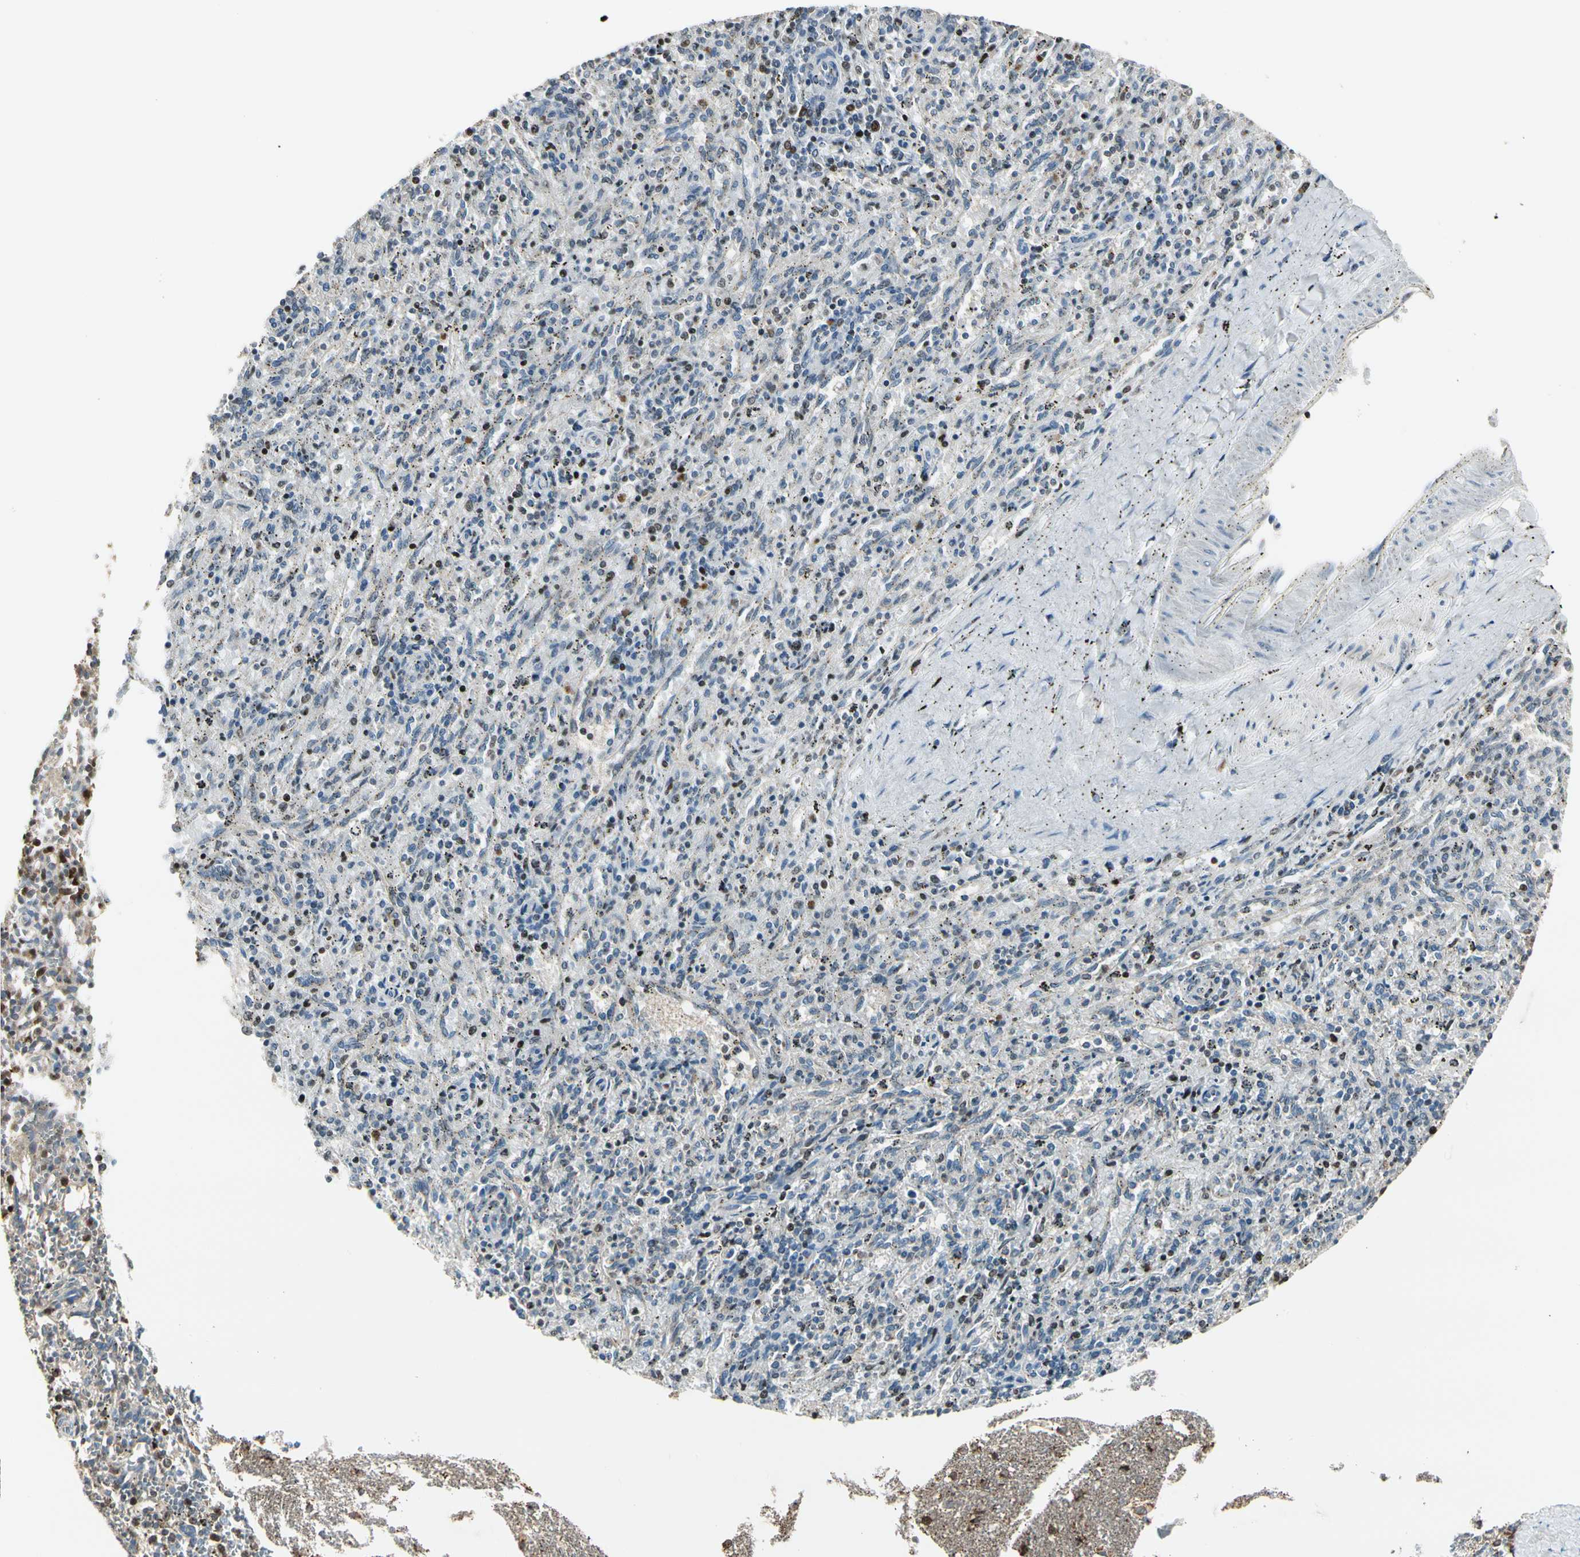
{"staining": {"intensity": "strong", "quantity": "25%-75%", "location": "nuclear"}, "tissue": "spleen", "cell_type": "Cells in red pulp", "image_type": "normal", "snomed": [{"axis": "morphology", "description": "Normal tissue, NOS"}, {"axis": "topography", "description": "Spleen"}], "caption": "About 25%-75% of cells in red pulp in normal spleen demonstrate strong nuclear protein staining as visualized by brown immunohistochemical staining.", "gene": "IP6K2", "patient": {"sex": "female", "age": 10}}